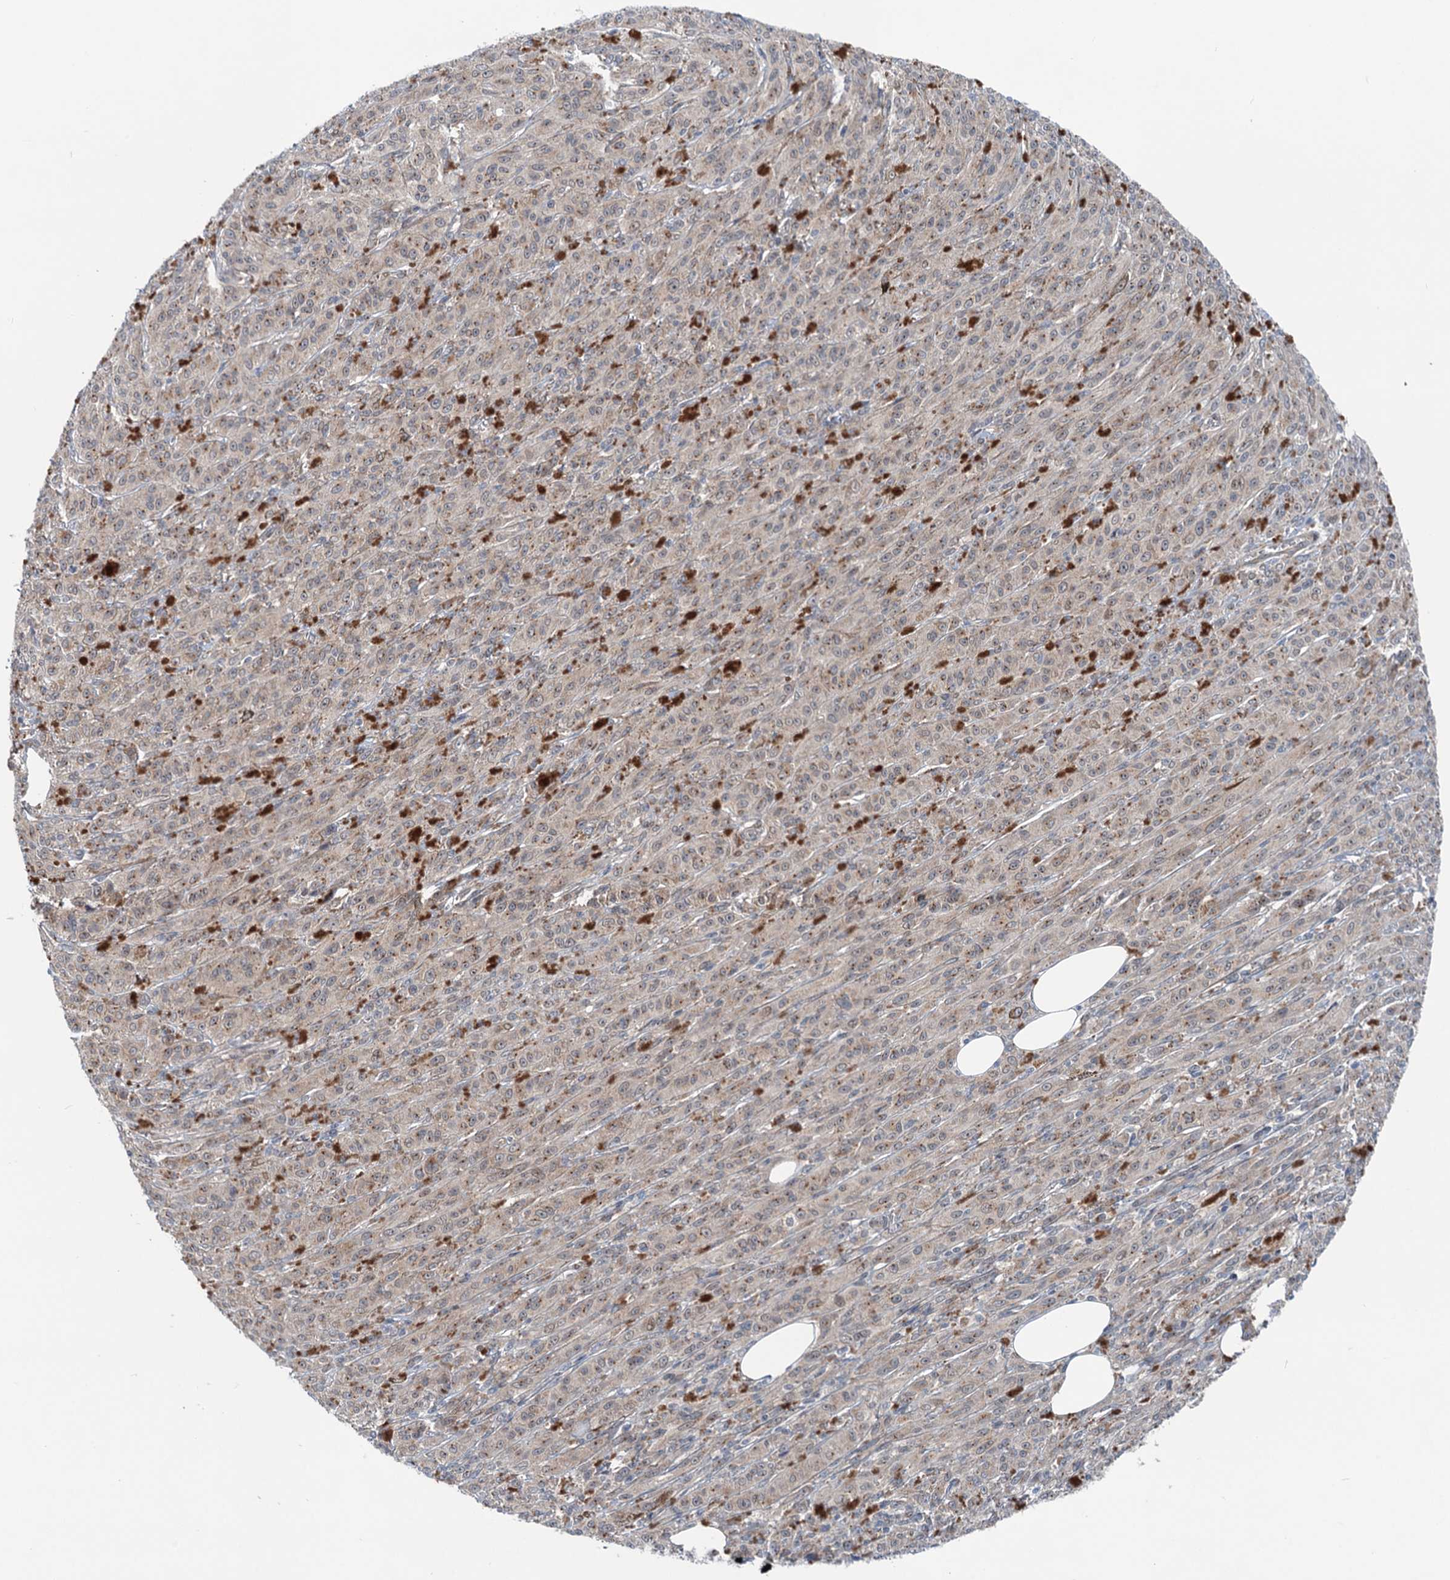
{"staining": {"intensity": "moderate", "quantity": "25%-75%", "location": "cytoplasmic/membranous"}, "tissue": "melanoma", "cell_type": "Tumor cells", "image_type": "cancer", "snomed": [{"axis": "morphology", "description": "Malignant melanoma, NOS"}, {"axis": "topography", "description": "Skin"}], "caption": "Immunohistochemistry of human malignant melanoma reveals medium levels of moderate cytoplasmic/membranous expression in about 25%-75% of tumor cells.", "gene": "DYNC2I2", "patient": {"sex": "female", "age": 52}}